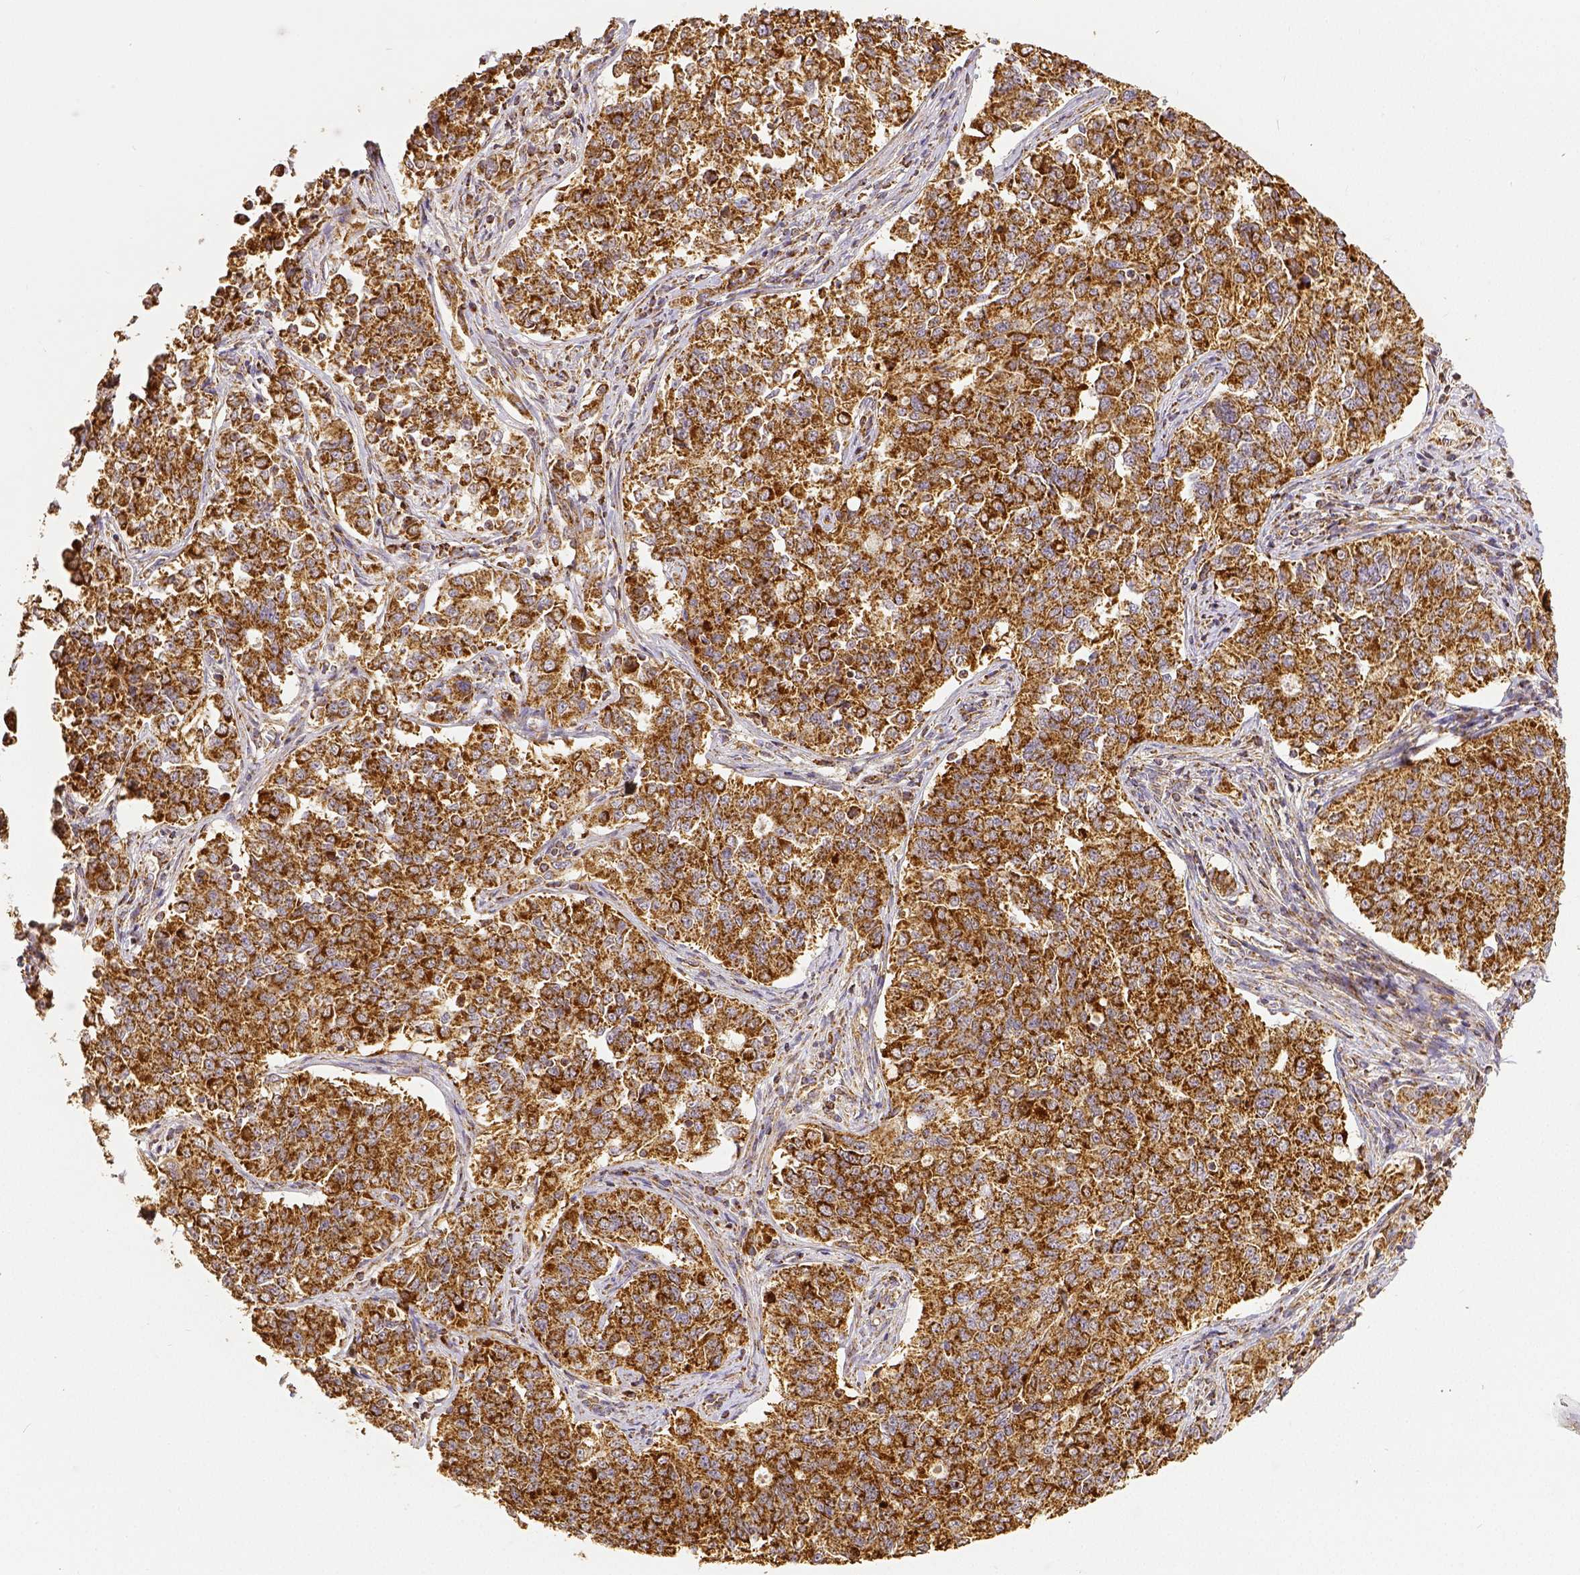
{"staining": {"intensity": "strong", "quantity": ">75%", "location": "cytoplasmic/membranous"}, "tissue": "endometrial cancer", "cell_type": "Tumor cells", "image_type": "cancer", "snomed": [{"axis": "morphology", "description": "Adenocarcinoma, NOS"}, {"axis": "topography", "description": "Endometrium"}], "caption": "The immunohistochemical stain labels strong cytoplasmic/membranous expression in tumor cells of endometrial adenocarcinoma tissue.", "gene": "SDHB", "patient": {"sex": "female", "age": 43}}